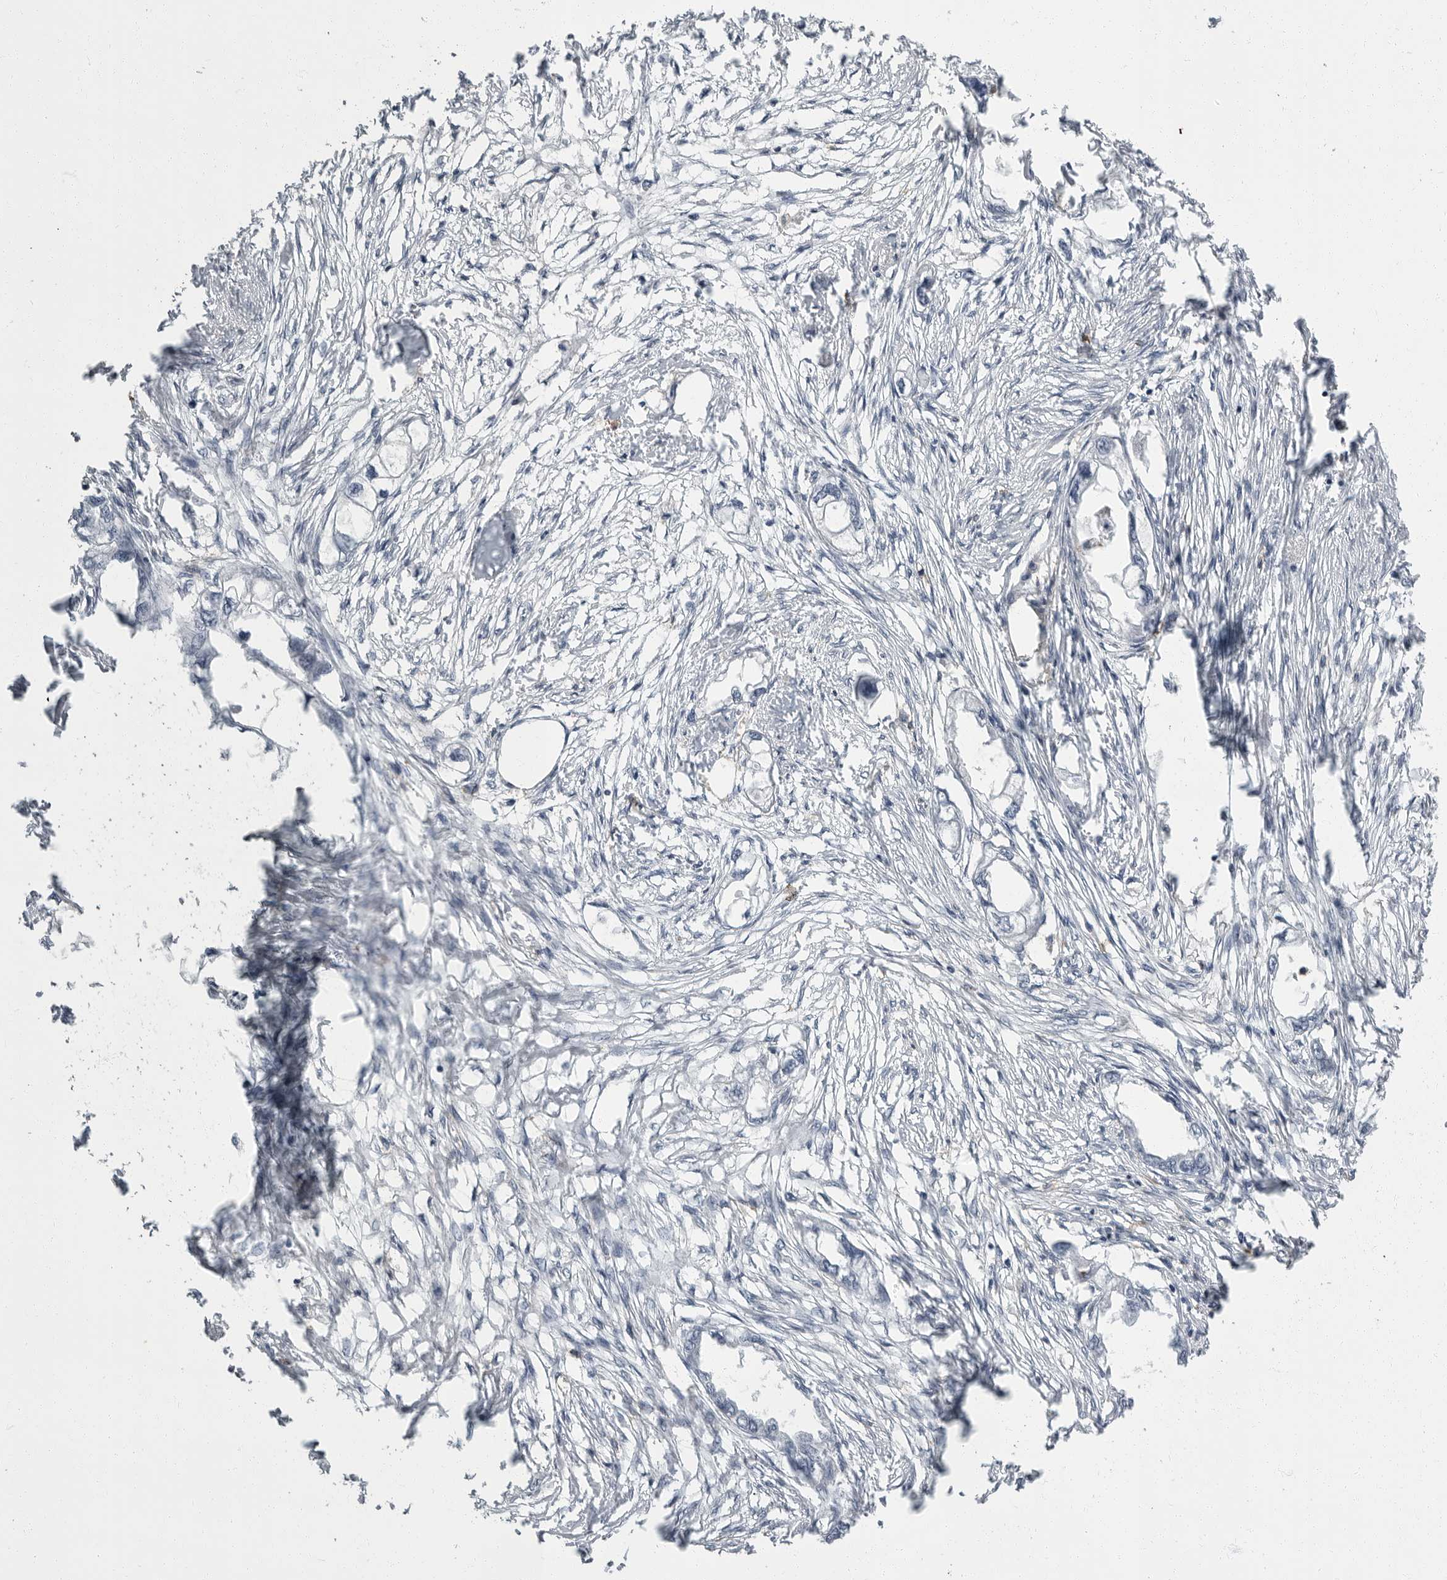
{"staining": {"intensity": "negative", "quantity": "none", "location": "none"}, "tissue": "endometrial cancer", "cell_type": "Tumor cells", "image_type": "cancer", "snomed": [{"axis": "morphology", "description": "Adenocarcinoma, NOS"}, {"axis": "morphology", "description": "Adenocarcinoma, metastatic, NOS"}, {"axis": "topography", "description": "Adipose tissue"}, {"axis": "topography", "description": "Endometrium"}], "caption": "Tumor cells are negative for protein expression in human metastatic adenocarcinoma (endometrial).", "gene": "FCER1G", "patient": {"sex": "female", "age": 67}}